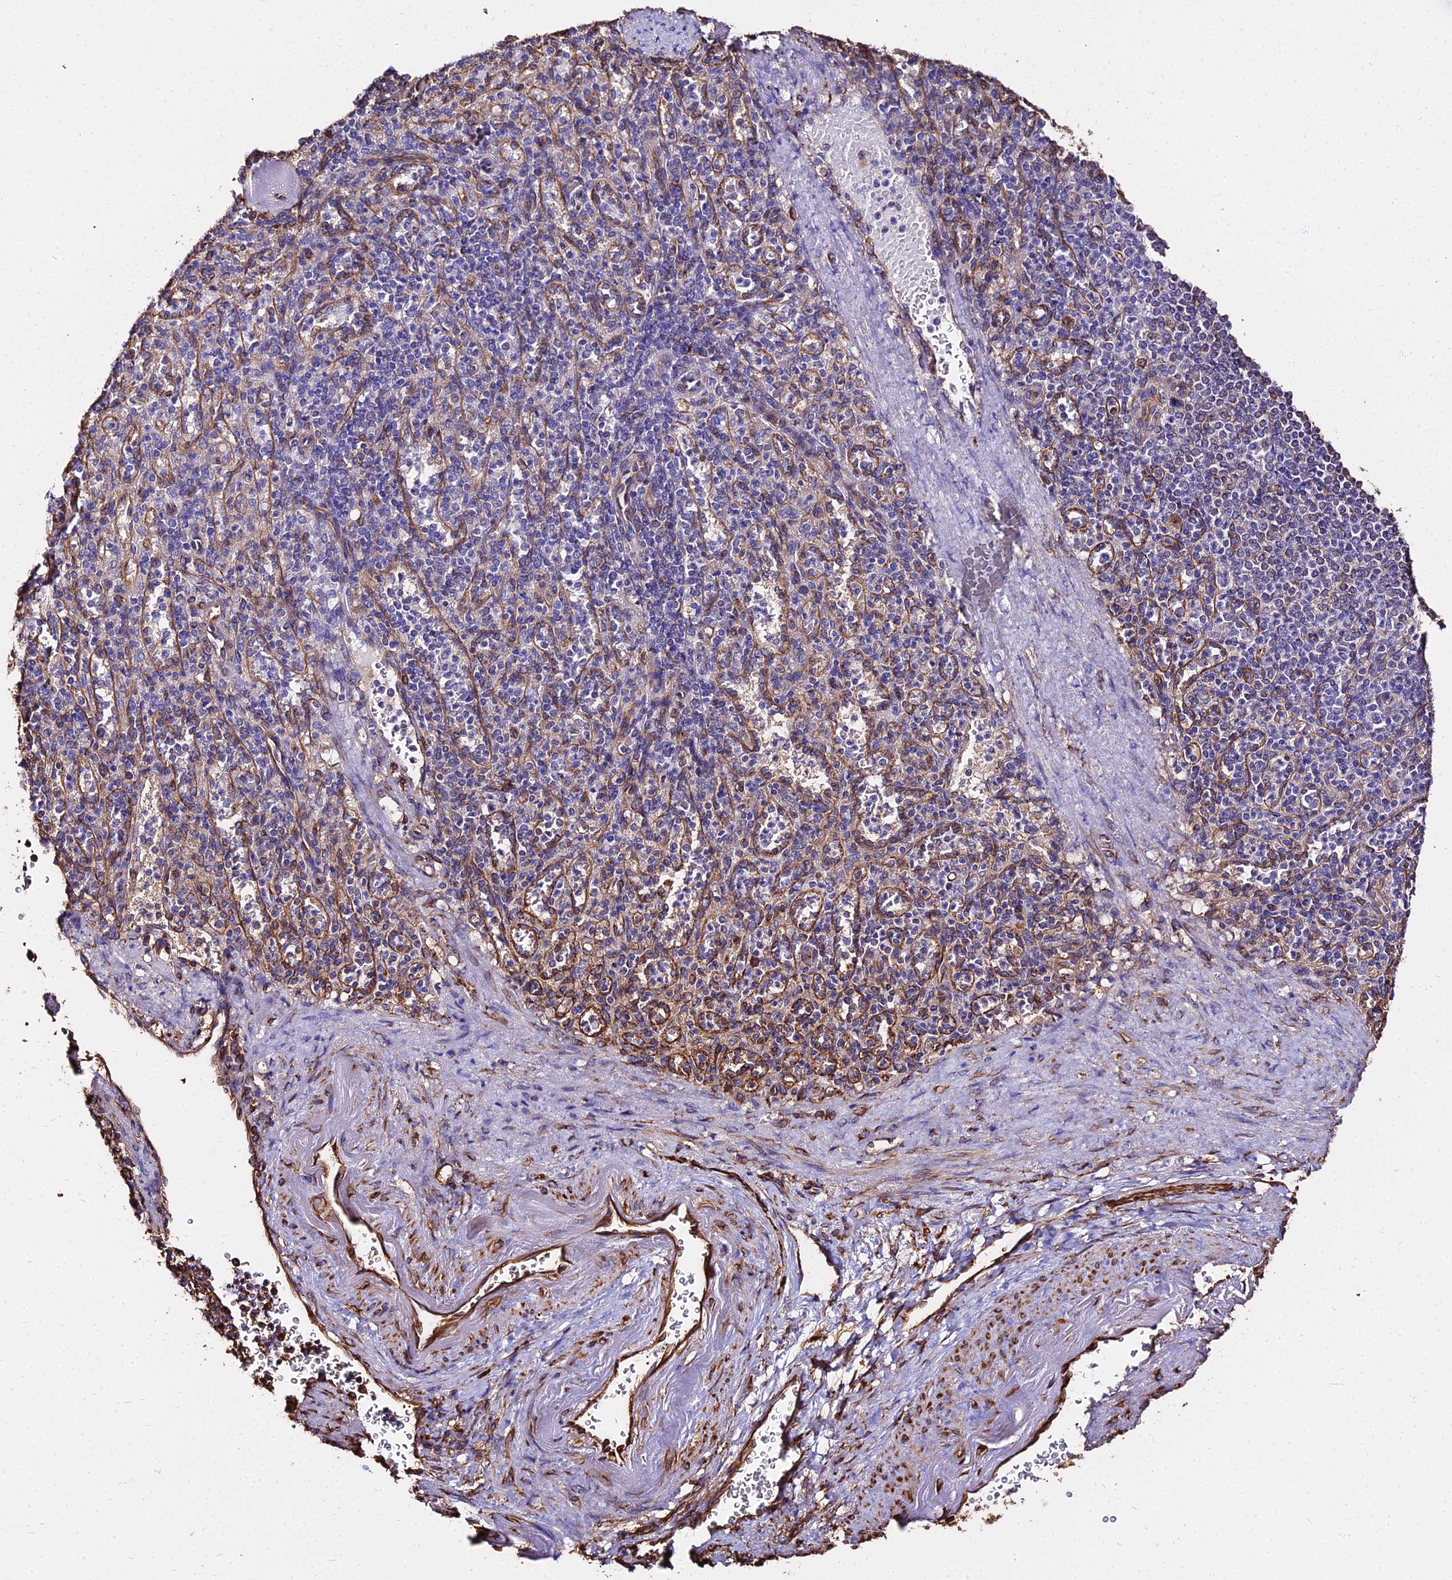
{"staining": {"intensity": "moderate", "quantity": "<25%", "location": "cytoplasmic/membranous"}, "tissue": "spleen", "cell_type": "Cells in red pulp", "image_type": "normal", "snomed": [{"axis": "morphology", "description": "Normal tissue, NOS"}, {"axis": "topography", "description": "Spleen"}], "caption": "An image of human spleen stained for a protein shows moderate cytoplasmic/membranous brown staining in cells in red pulp.", "gene": "TUBA1A", "patient": {"sex": "female", "age": 74}}